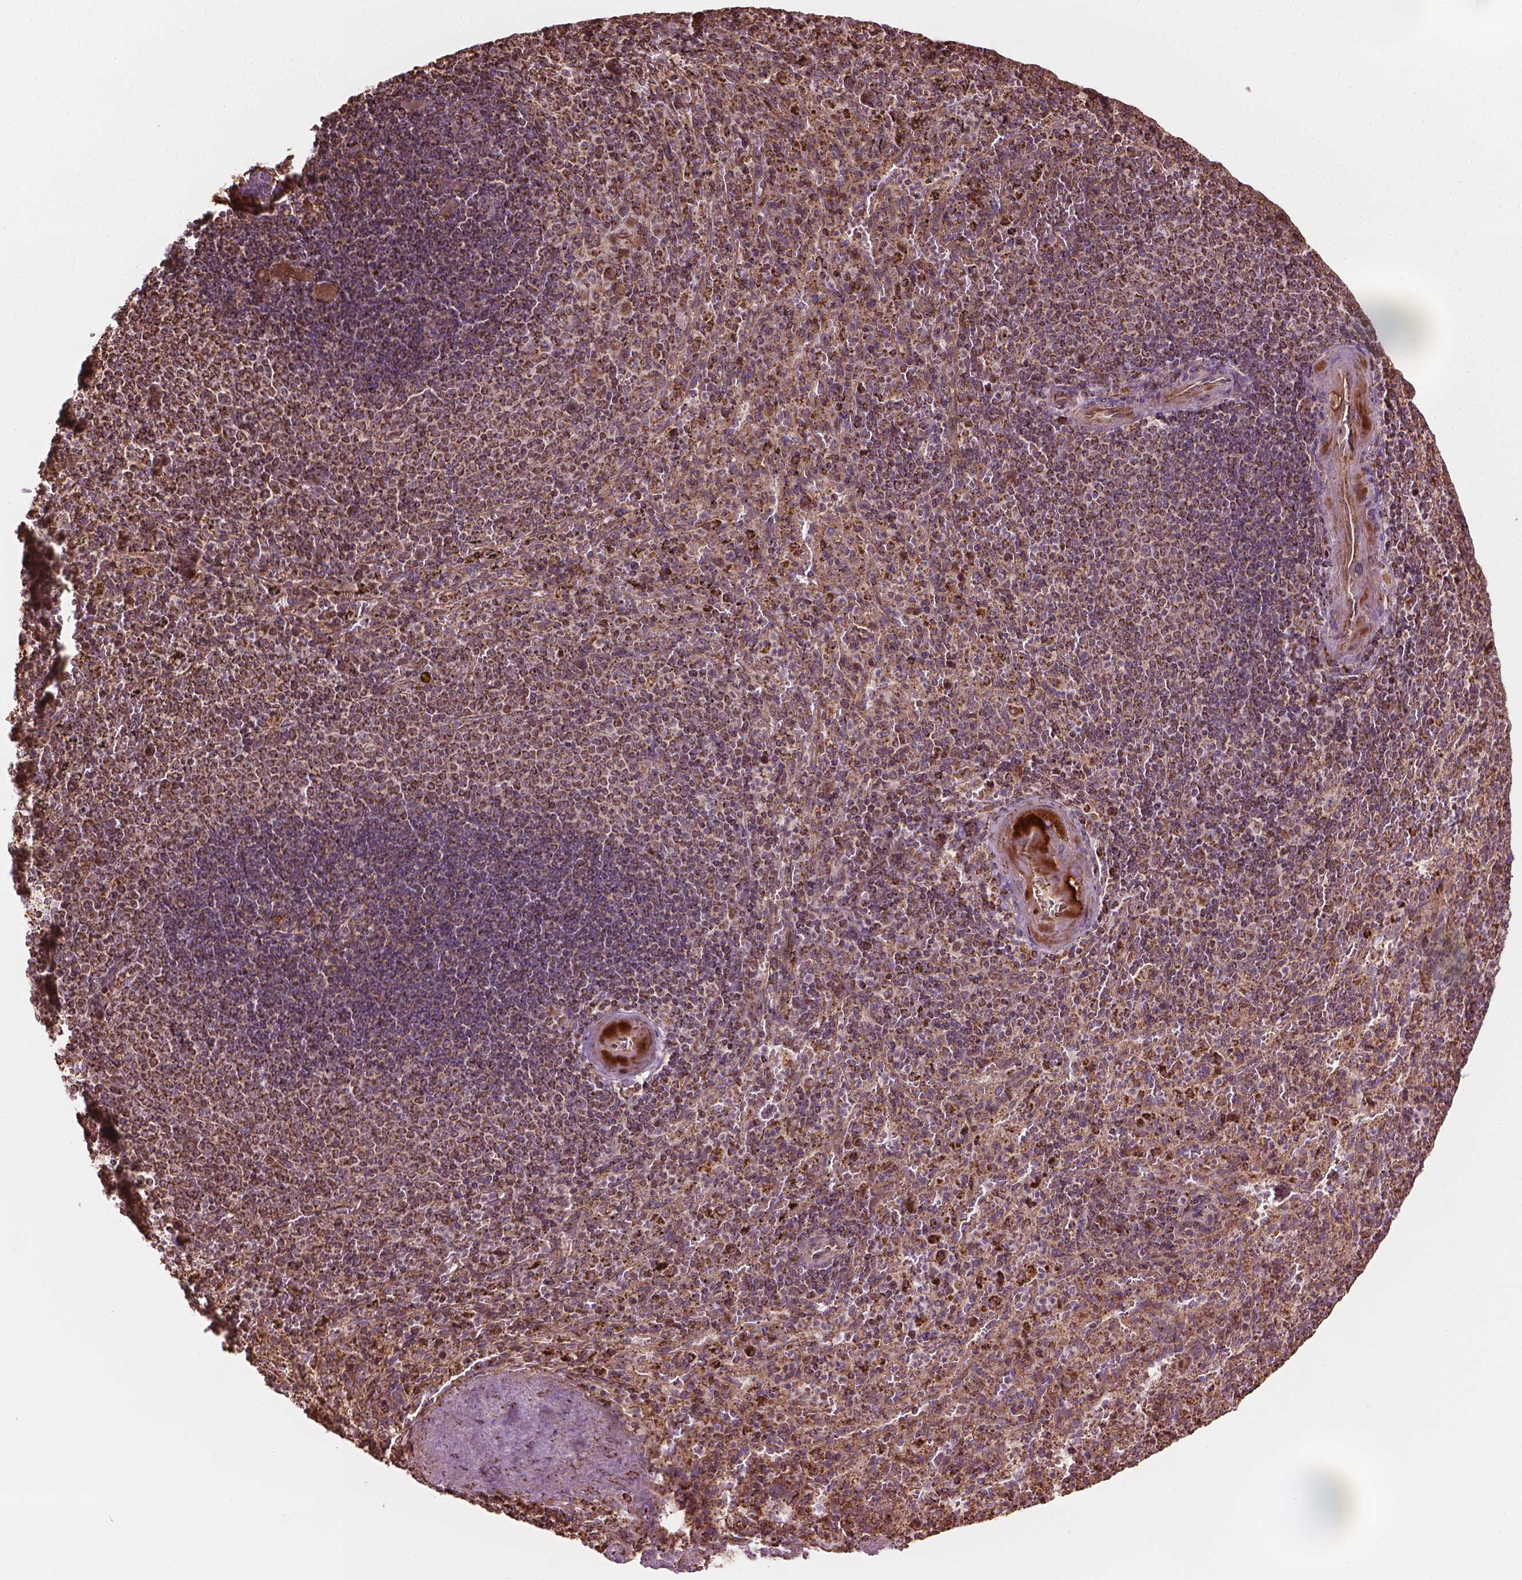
{"staining": {"intensity": "moderate", "quantity": "25%-75%", "location": "cytoplasmic/membranous"}, "tissue": "spleen", "cell_type": "Cells in red pulp", "image_type": "normal", "snomed": [{"axis": "morphology", "description": "Normal tissue, NOS"}, {"axis": "topography", "description": "Spleen"}], "caption": "This is an image of immunohistochemistry (IHC) staining of unremarkable spleen, which shows moderate positivity in the cytoplasmic/membranous of cells in red pulp.", "gene": "HS3ST3A1", "patient": {"sex": "male", "age": 57}}